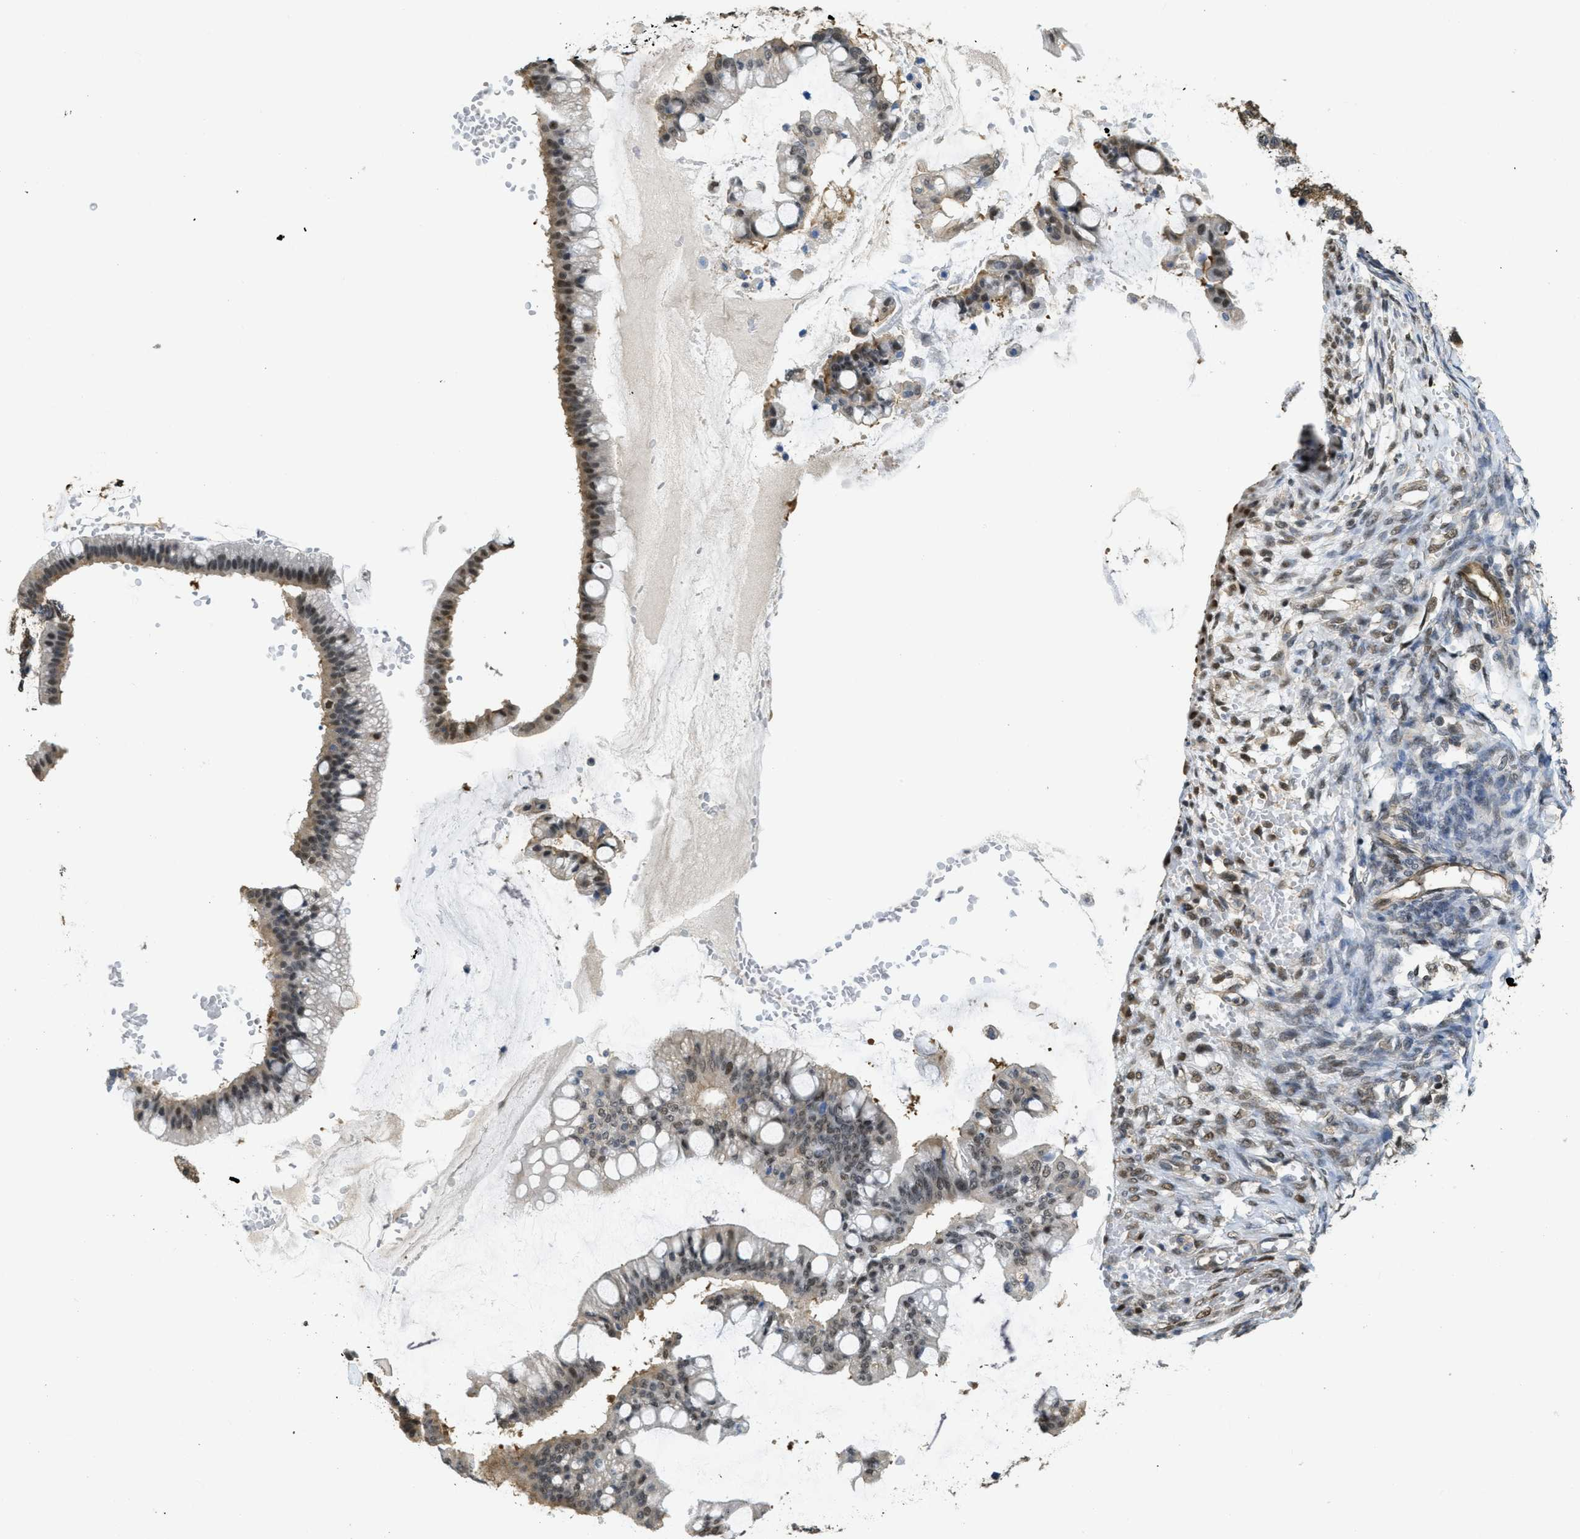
{"staining": {"intensity": "moderate", "quantity": "25%-75%", "location": "nuclear"}, "tissue": "ovarian cancer", "cell_type": "Tumor cells", "image_type": "cancer", "snomed": [{"axis": "morphology", "description": "Cystadenocarcinoma, mucinous, NOS"}, {"axis": "topography", "description": "Ovary"}], "caption": "Ovarian cancer stained for a protein demonstrates moderate nuclear positivity in tumor cells.", "gene": "PSMC5", "patient": {"sex": "female", "age": 73}}